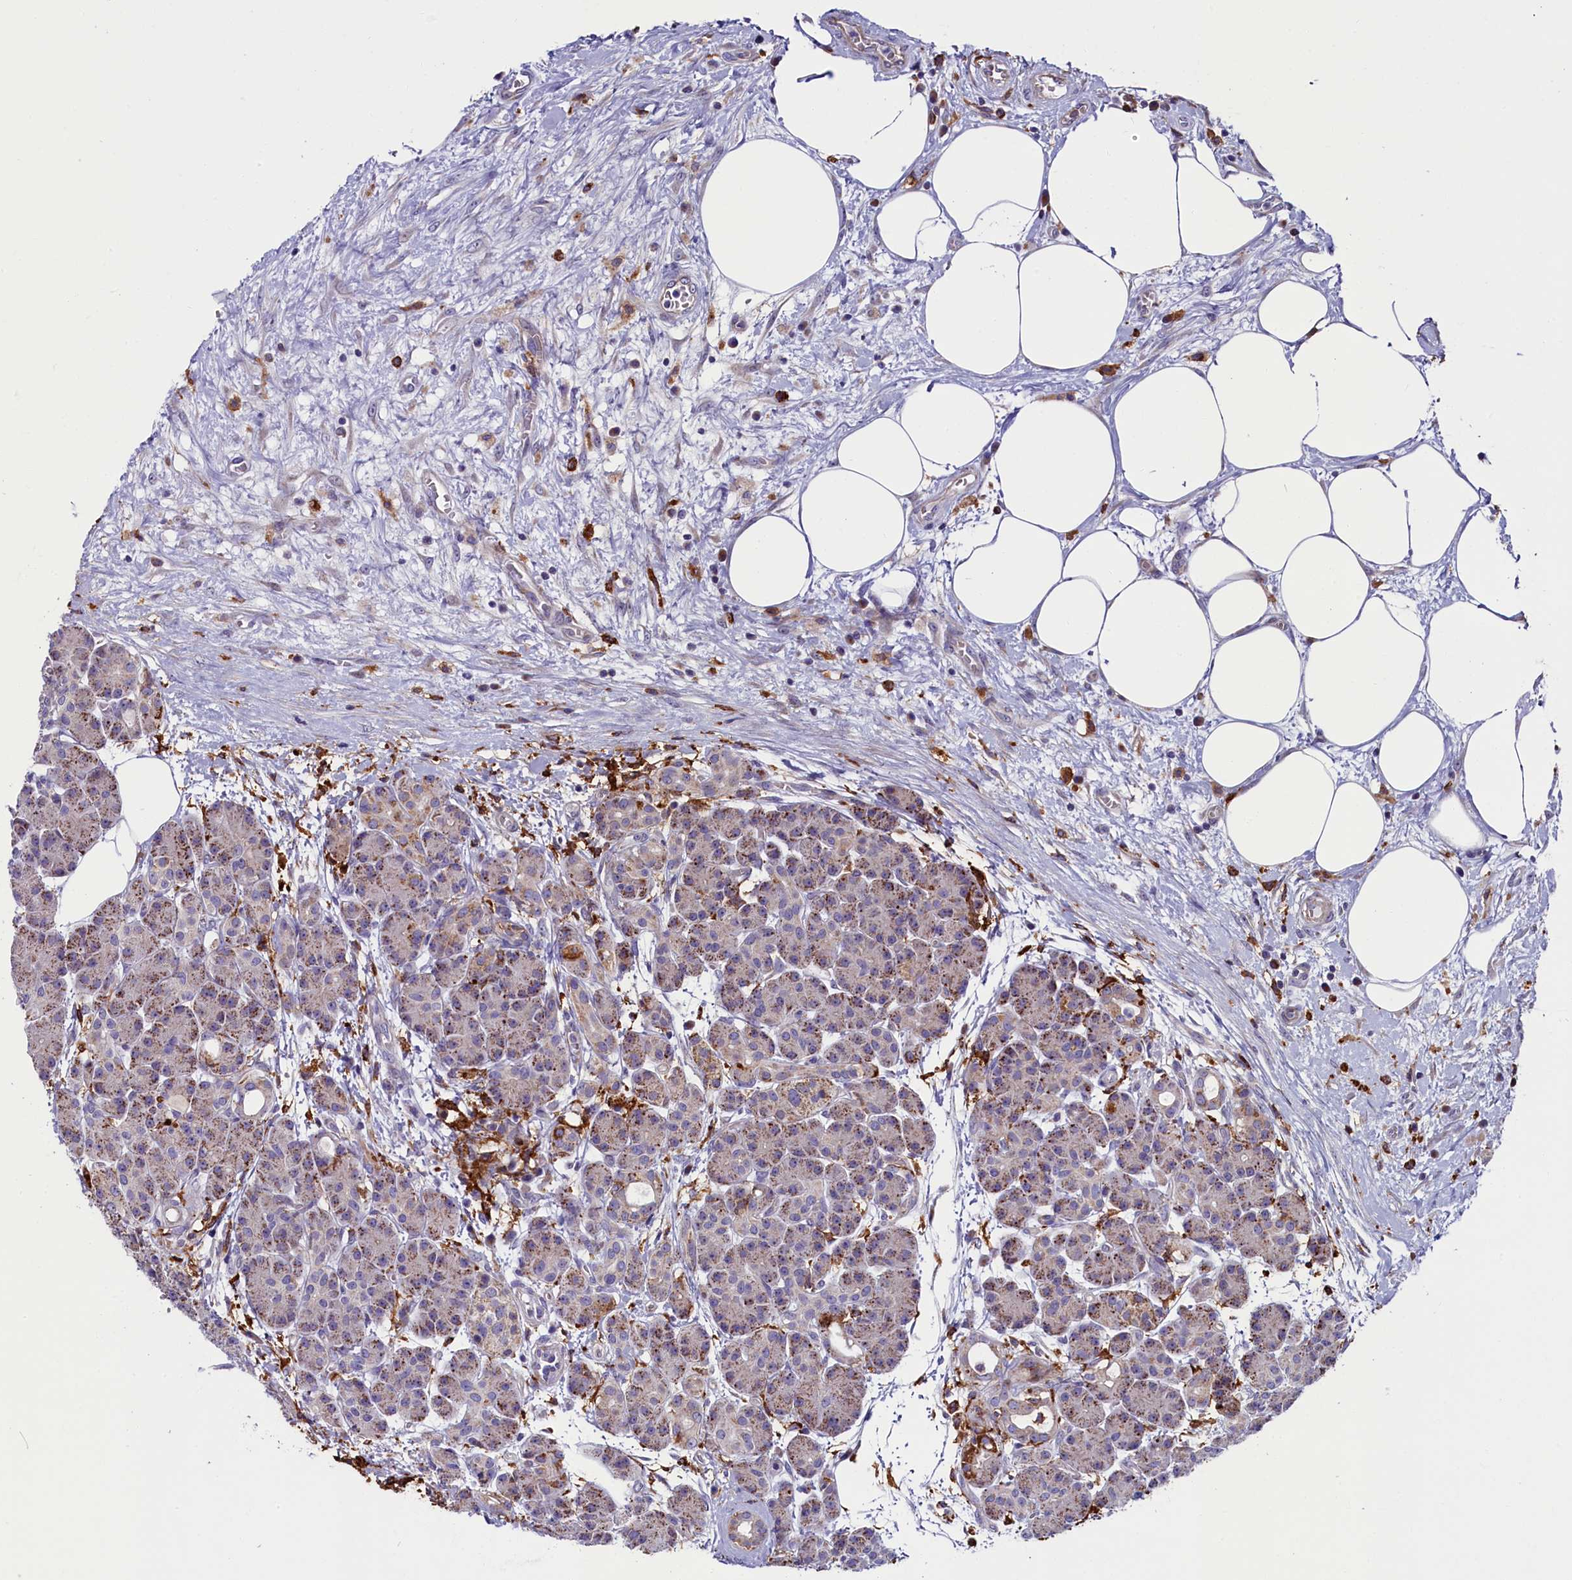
{"staining": {"intensity": "moderate", "quantity": ">75%", "location": "cytoplasmic/membranous"}, "tissue": "pancreas", "cell_type": "Exocrine glandular cells", "image_type": "normal", "snomed": [{"axis": "morphology", "description": "Normal tissue, NOS"}, {"axis": "topography", "description": "Pancreas"}], "caption": "The photomicrograph demonstrates immunohistochemical staining of unremarkable pancreas. There is moderate cytoplasmic/membranous staining is seen in about >75% of exocrine glandular cells. Ihc stains the protein of interest in brown and the nuclei are stained blue.", "gene": "IL20RA", "patient": {"sex": "male", "age": 63}}